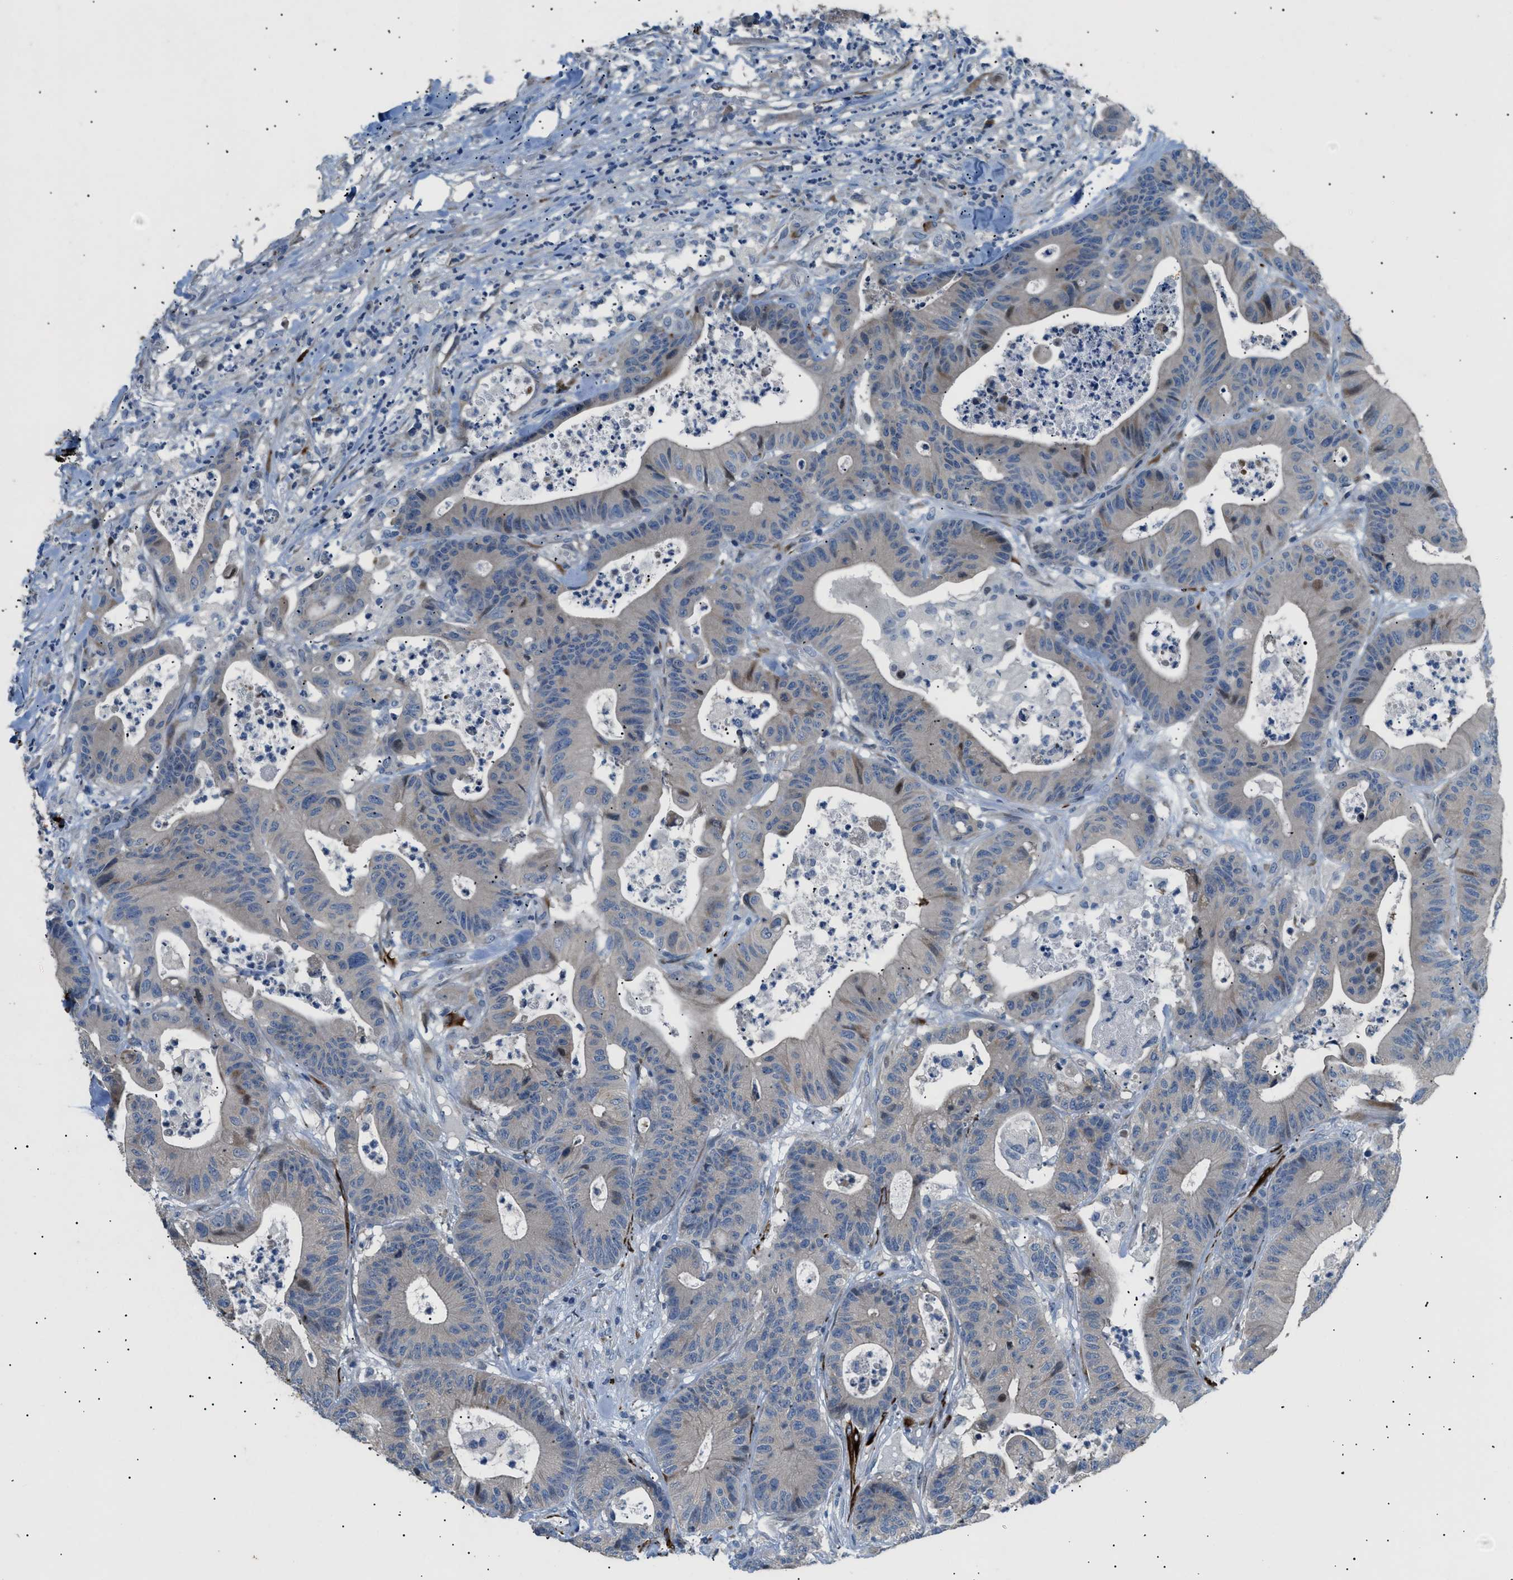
{"staining": {"intensity": "weak", "quantity": "<25%", "location": "cytoplasmic/membranous"}, "tissue": "colorectal cancer", "cell_type": "Tumor cells", "image_type": "cancer", "snomed": [{"axis": "morphology", "description": "Adenocarcinoma, NOS"}, {"axis": "topography", "description": "Colon"}], "caption": "Tumor cells are negative for protein expression in human colorectal cancer.", "gene": "ICA1", "patient": {"sex": "female", "age": 84}}